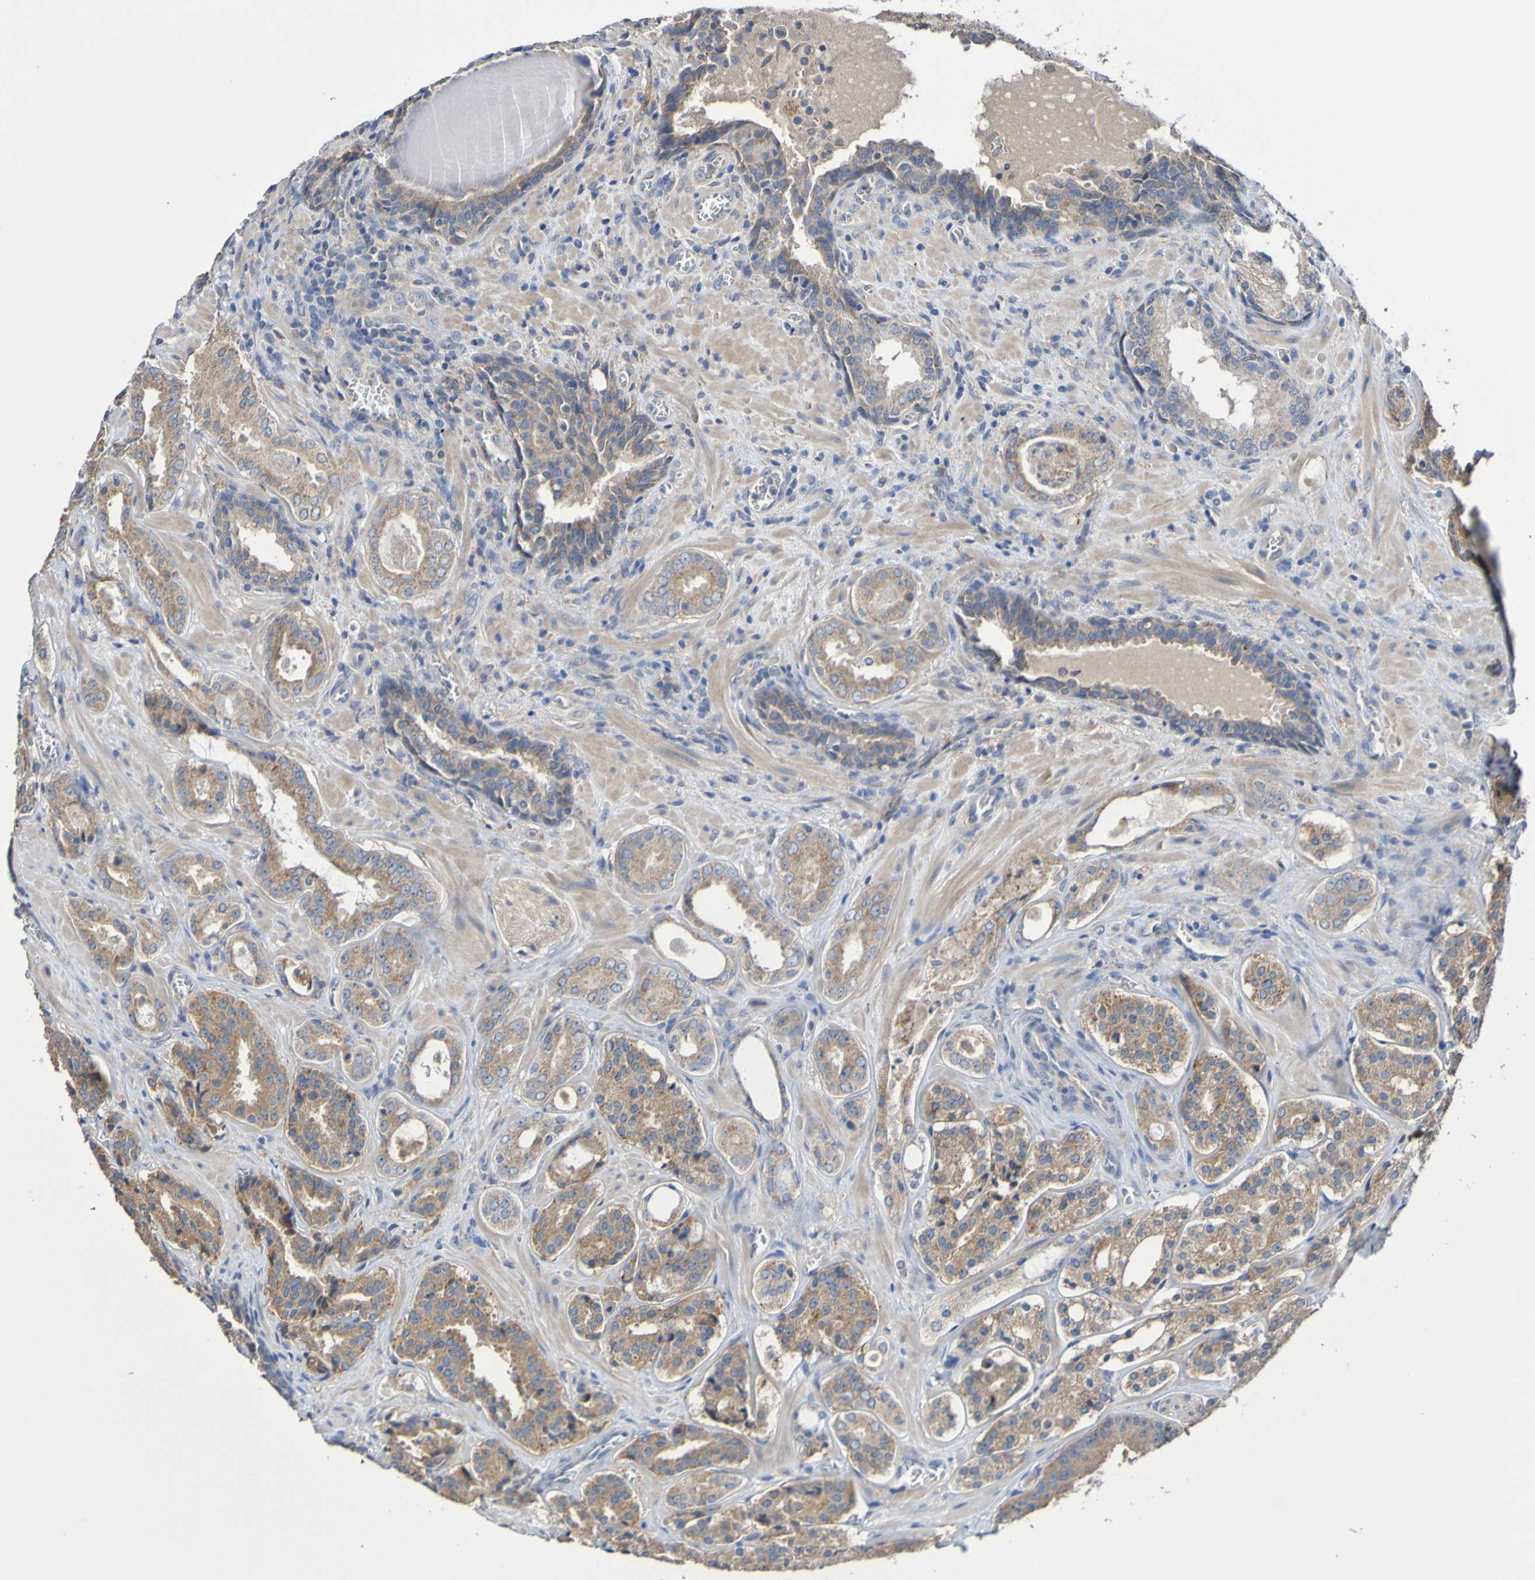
{"staining": {"intensity": "moderate", "quantity": ">75%", "location": "cytoplasmic/membranous"}, "tissue": "prostate cancer", "cell_type": "Tumor cells", "image_type": "cancer", "snomed": [{"axis": "morphology", "description": "Adenocarcinoma, High grade"}, {"axis": "topography", "description": "Prostate"}], "caption": "This is an image of IHC staining of prostate cancer (adenocarcinoma (high-grade)), which shows moderate positivity in the cytoplasmic/membranous of tumor cells.", "gene": "PHYH", "patient": {"sex": "male", "age": 60}}